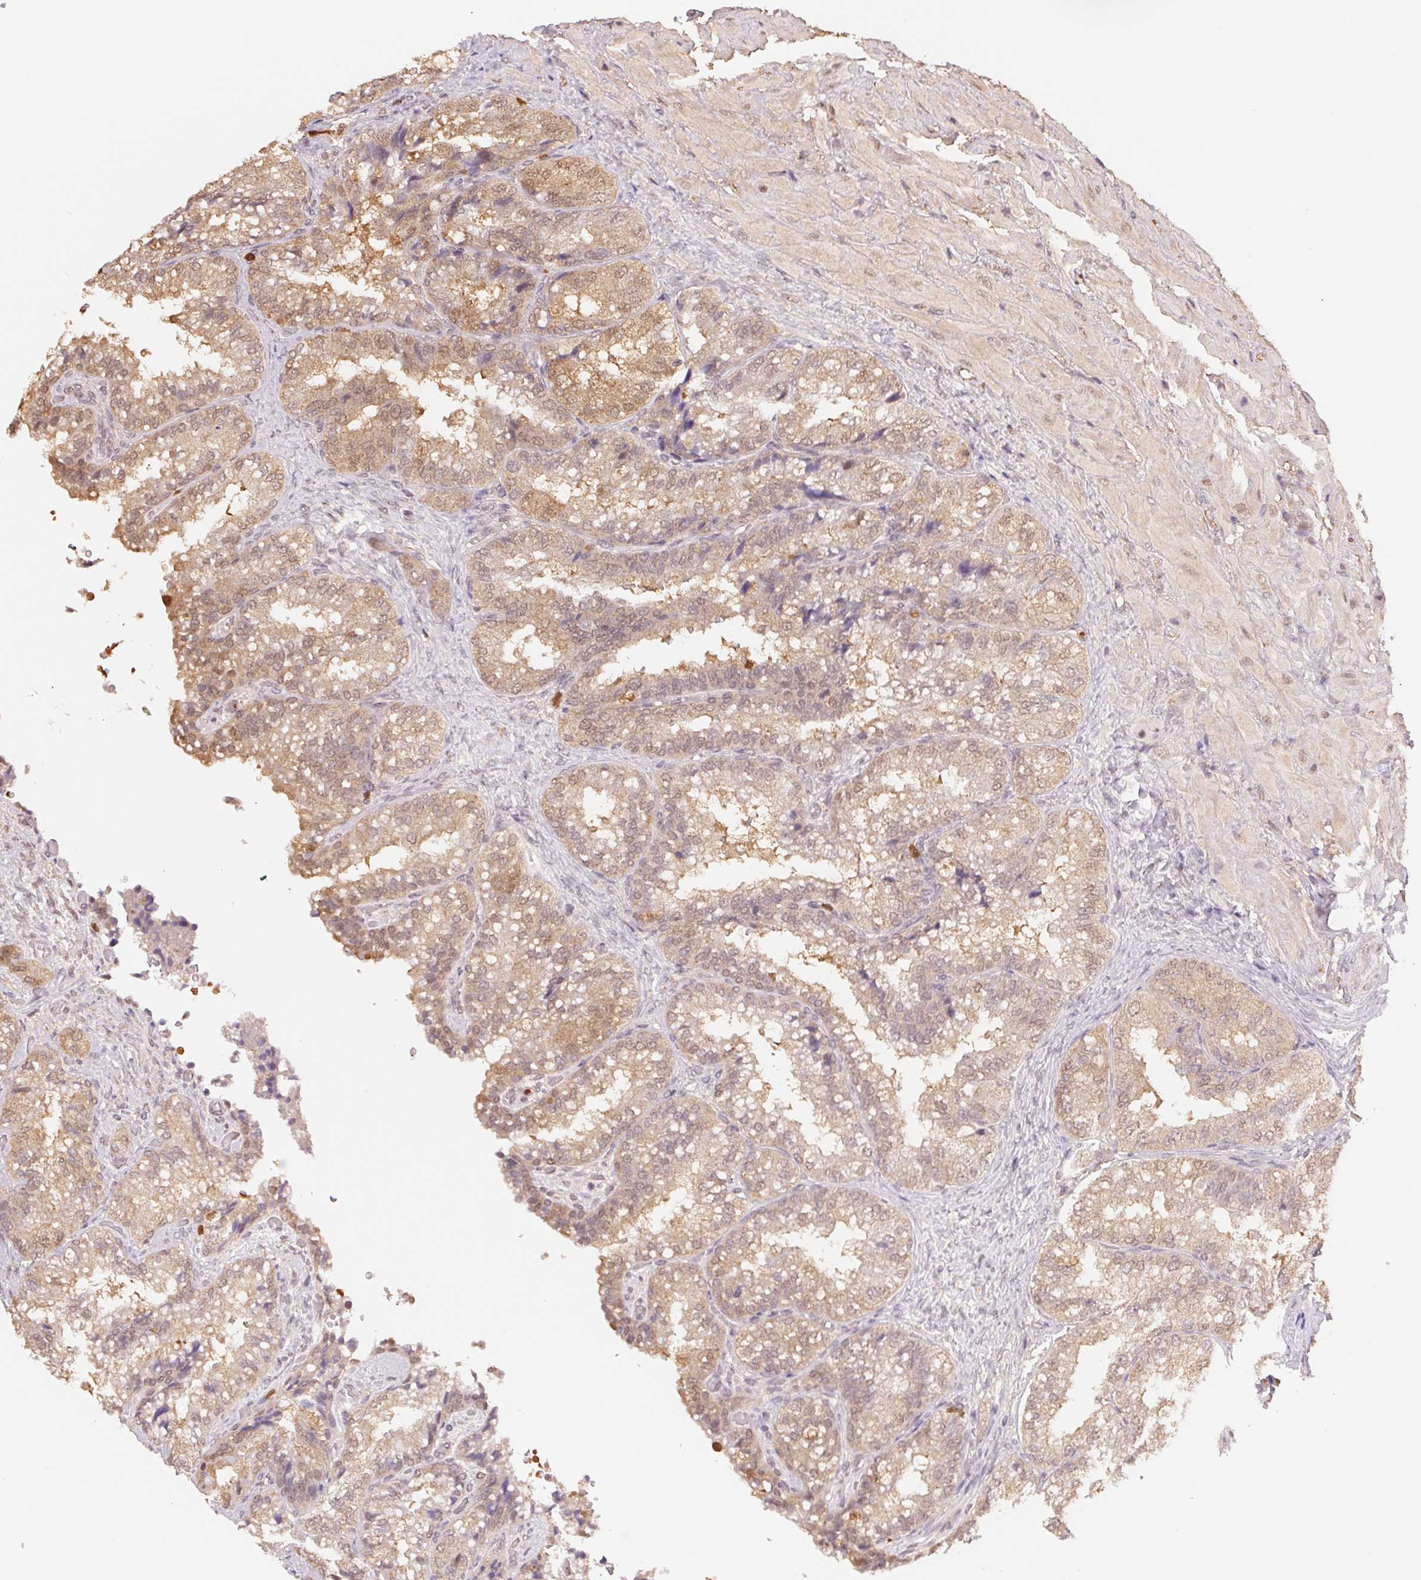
{"staining": {"intensity": "weak", "quantity": ">75%", "location": "cytoplasmic/membranous,nuclear"}, "tissue": "seminal vesicle", "cell_type": "Glandular cells", "image_type": "normal", "snomed": [{"axis": "morphology", "description": "Normal tissue, NOS"}, {"axis": "topography", "description": "Seminal veicle"}], "caption": "Approximately >75% of glandular cells in benign seminal vesicle demonstrate weak cytoplasmic/membranous,nuclear protein expression as visualized by brown immunohistochemical staining.", "gene": "CDC123", "patient": {"sex": "male", "age": 57}}